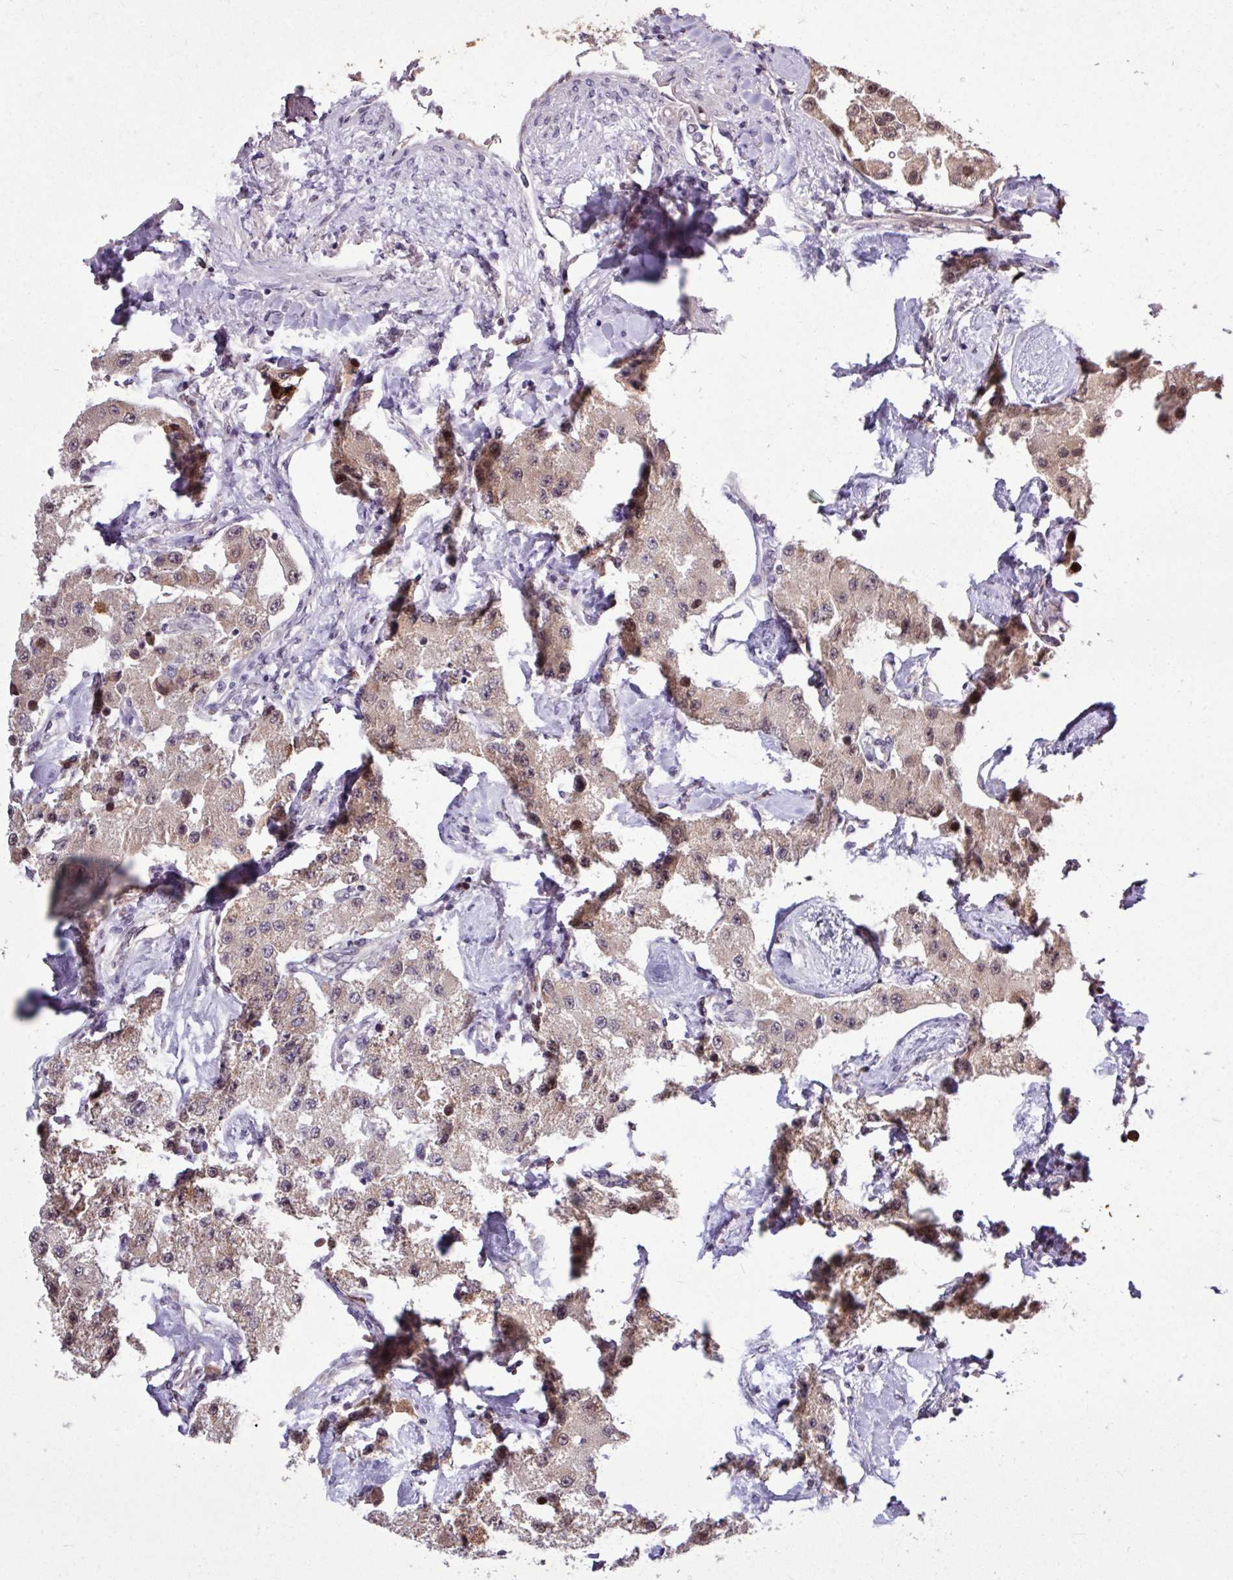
{"staining": {"intensity": "weak", "quantity": ">75%", "location": "cytoplasmic/membranous,nuclear"}, "tissue": "carcinoid", "cell_type": "Tumor cells", "image_type": "cancer", "snomed": [{"axis": "morphology", "description": "Carcinoid, malignant, NOS"}, {"axis": "topography", "description": "Pancreas"}], "caption": "Protein positivity by IHC shows weak cytoplasmic/membranous and nuclear staining in about >75% of tumor cells in malignant carcinoid.", "gene": "SKIC2", "patient": {"sex": "male", "age": 41}}